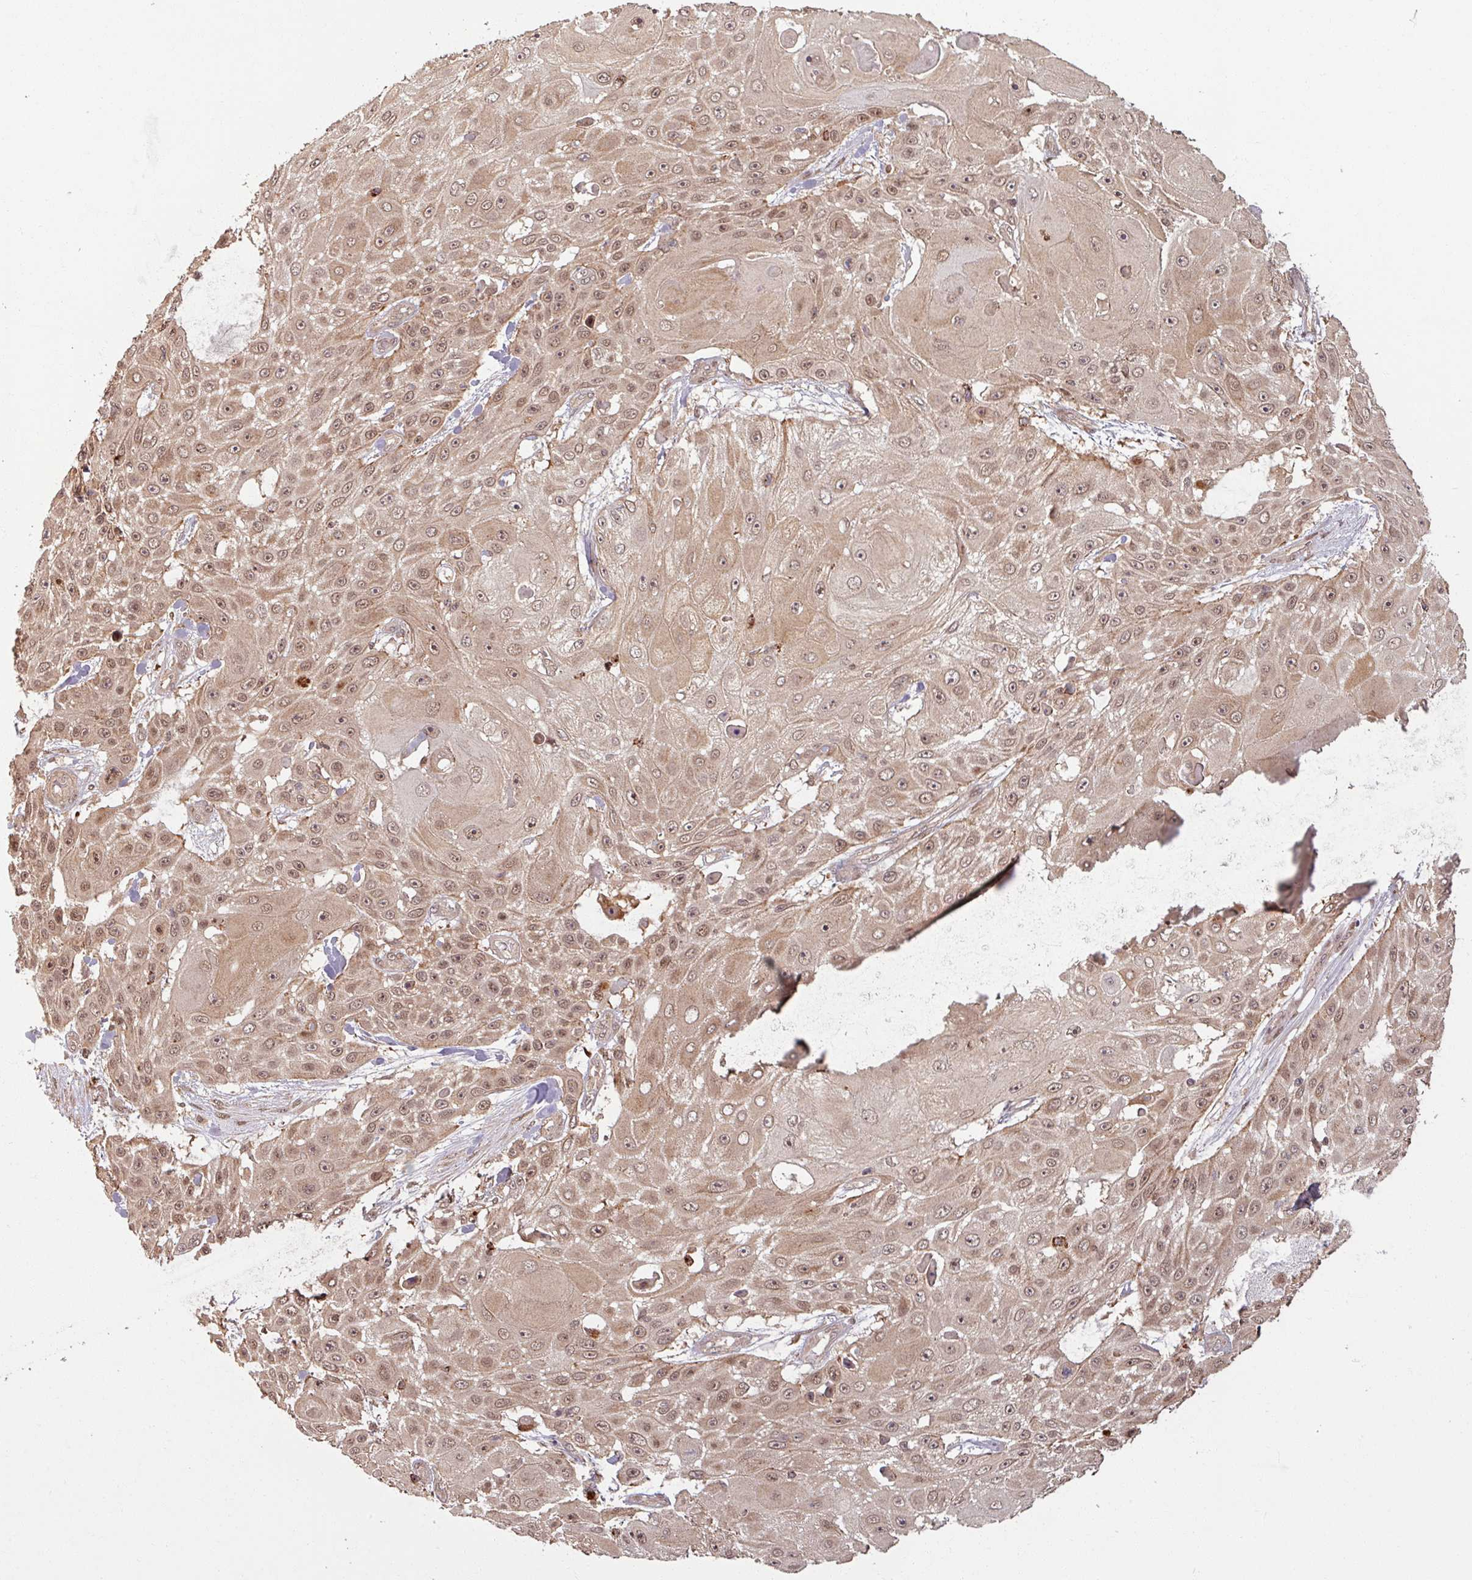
{"staining": {"intensity": "moderate", "quantity": ">75%", "location": "cytoplasmic/membranous,nuclear"}, "tissue": "skin cancer", "cell_type": "Tumor cells", "image_type": "cancer", "snomed": [{"axis": "morphology", "description": "Squamous cell carcinoma, NOS"}, {"axis": "topography", "description": "Skin"}], "caption": "About >75% of tumor cells in human squamous cell carcinoma (skin) exhibit moderate cytoplasmic/membranous and nuclear protein positivity as visualized by brown immunohistochemical staining.", "gene": "OR6B1", "patient": {"sex": "female", "age": 86}}